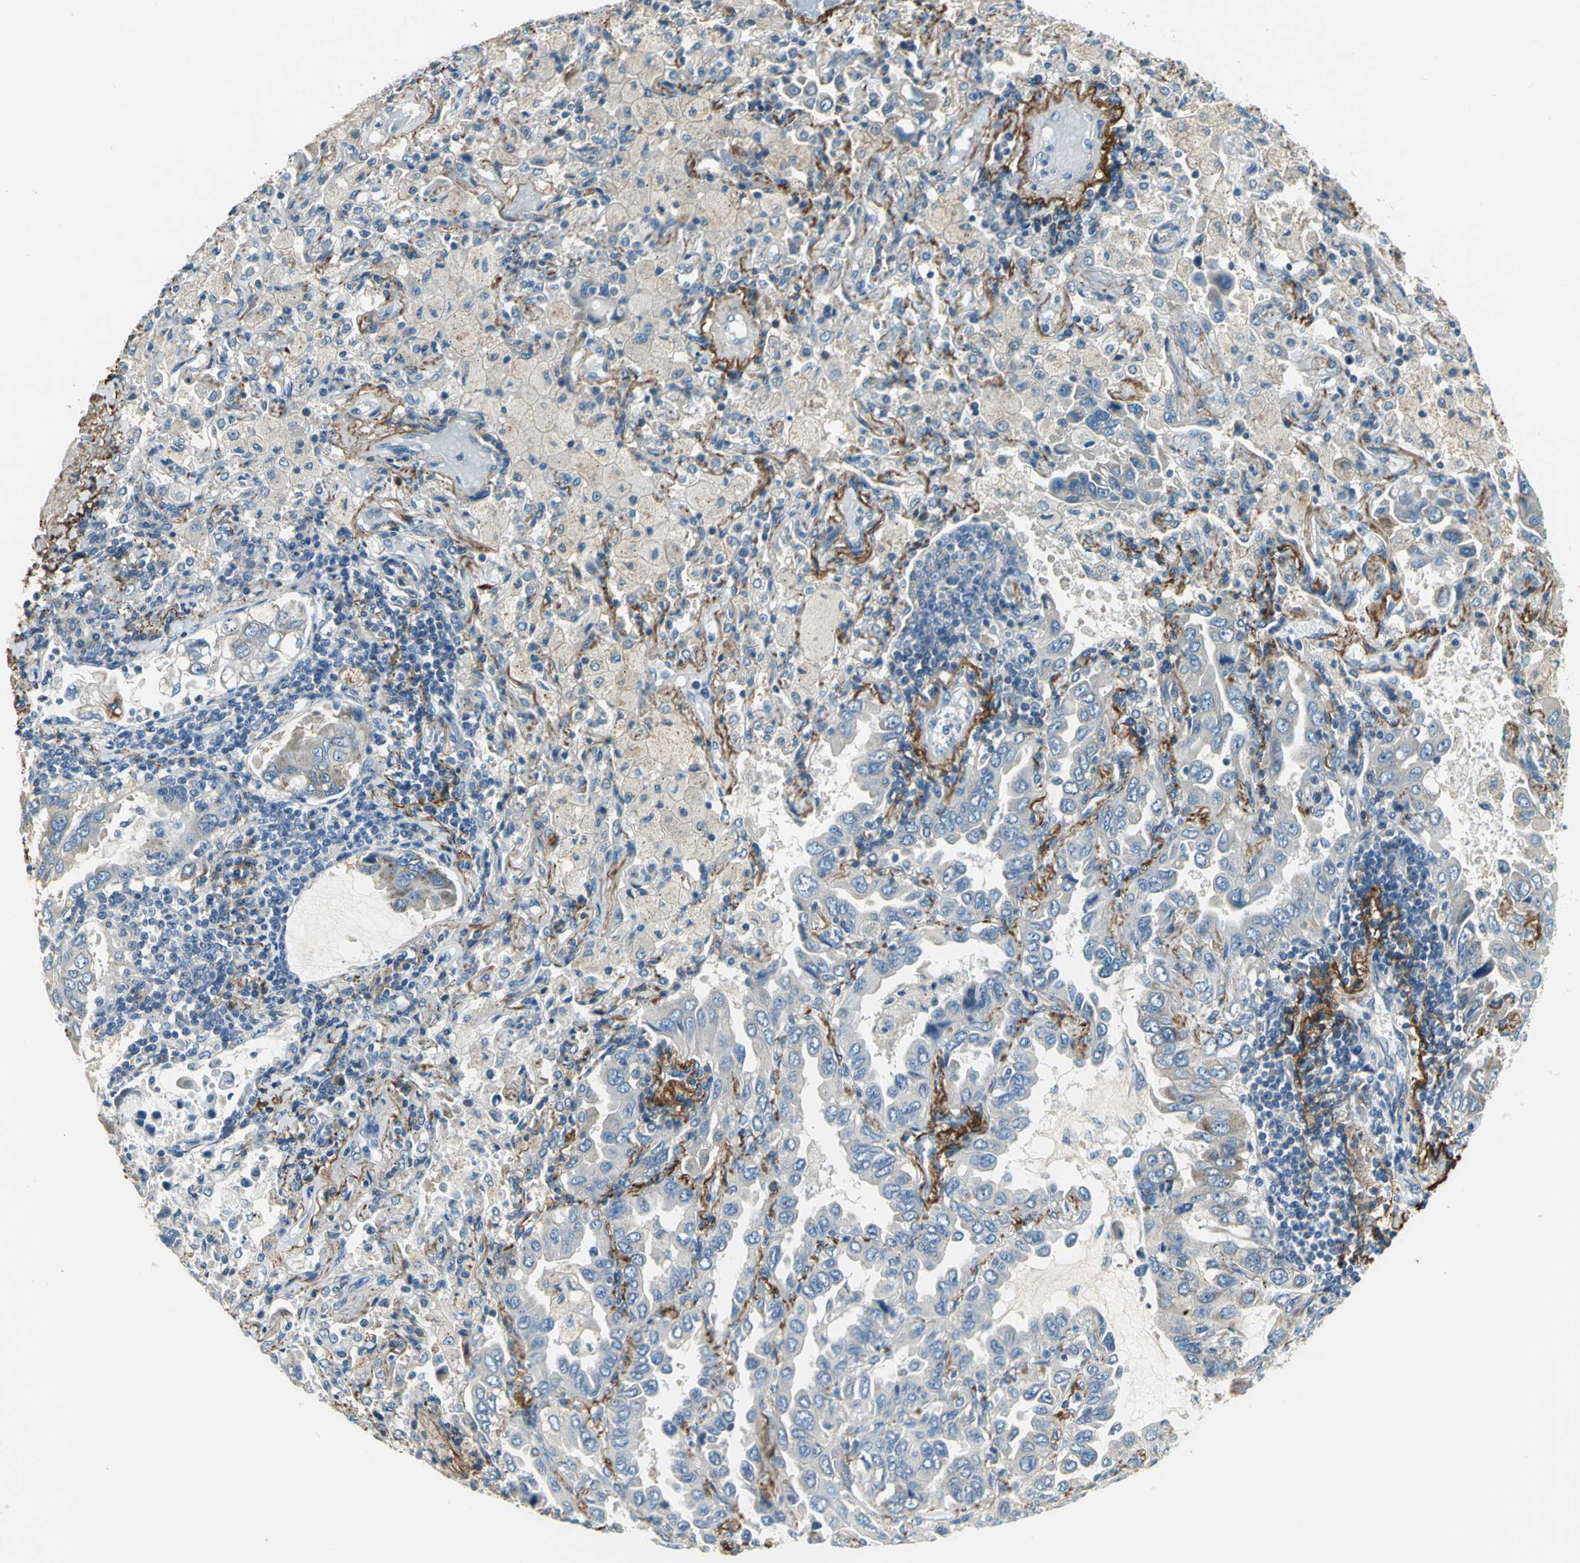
{"staining": {"intensity": "weak", "quantity": "<25%", "location": "cytoplasmic/membranous"}, "tissue": "lung cancer", "cell_type": "Tumor cells", "image_type": "cancer", "snomed": [{"axis": "morphology", "description": "Adenocarcinoma, NOS"}, {"axis": "topography", "description": "Lung"}], "caption": "DAB immunohistochemical staining of human lung cancer displays no significant expression in tumor cells.", "gene": "SLC16A7", "patient": {"sex": "male", "age": 64}}